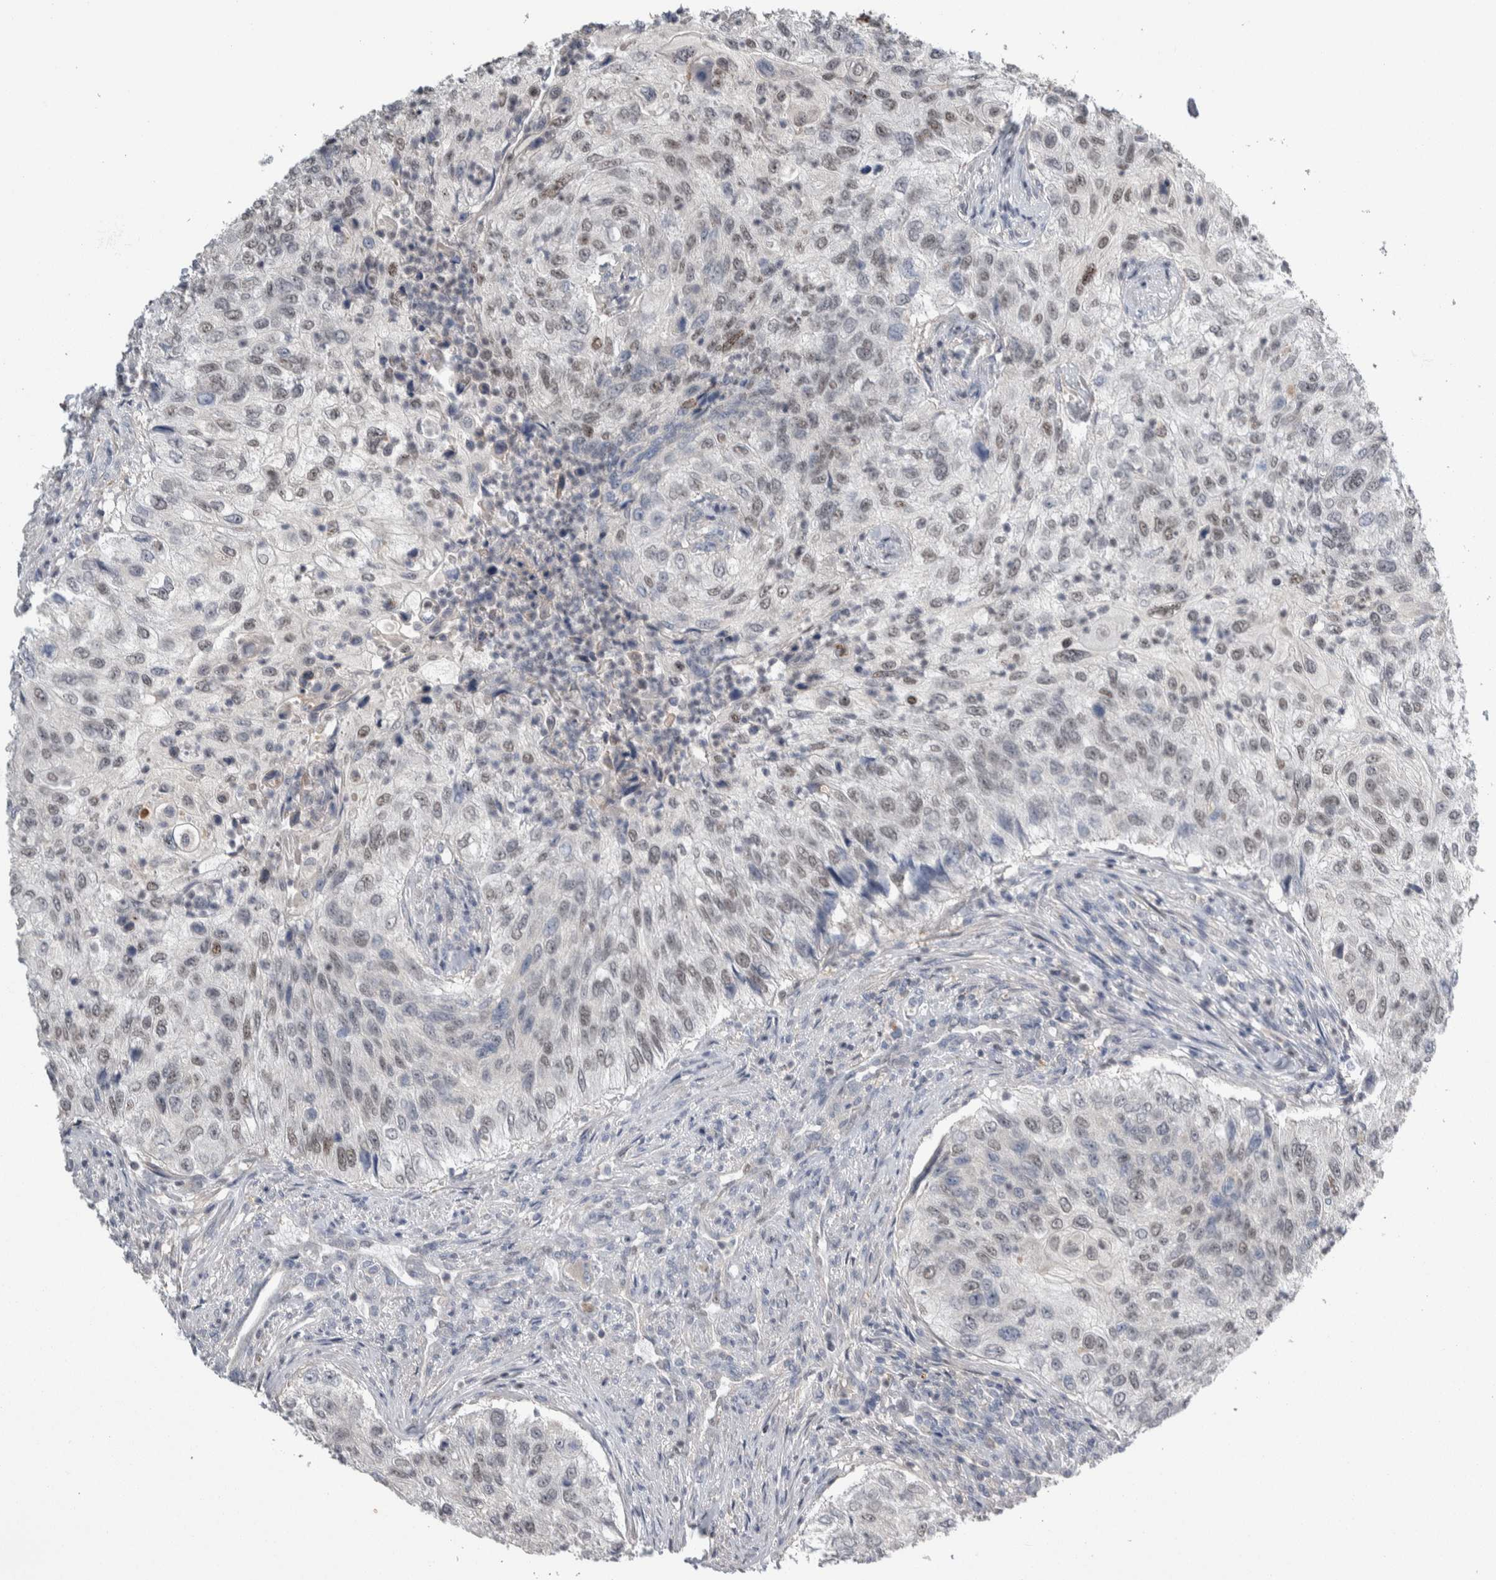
{"staining": {"intensity": "weak", "quantity": "<25%", "location": "nuclear"}, "tissue": "urothelial cancer", "cell_type": "Tumor cells", "image_type": "cancer", "snomed": [{"axis": "morphology", "description": "Urothelial carcinoma, High grade"}, {"axis": "topography", "description": "Urinary bladder"}], "caption": "Tumor cells show no significant protein positivity in urothelial cancer.", "gene": "TAX1BP1", "patient": {"sex": "female", "age": 60}}